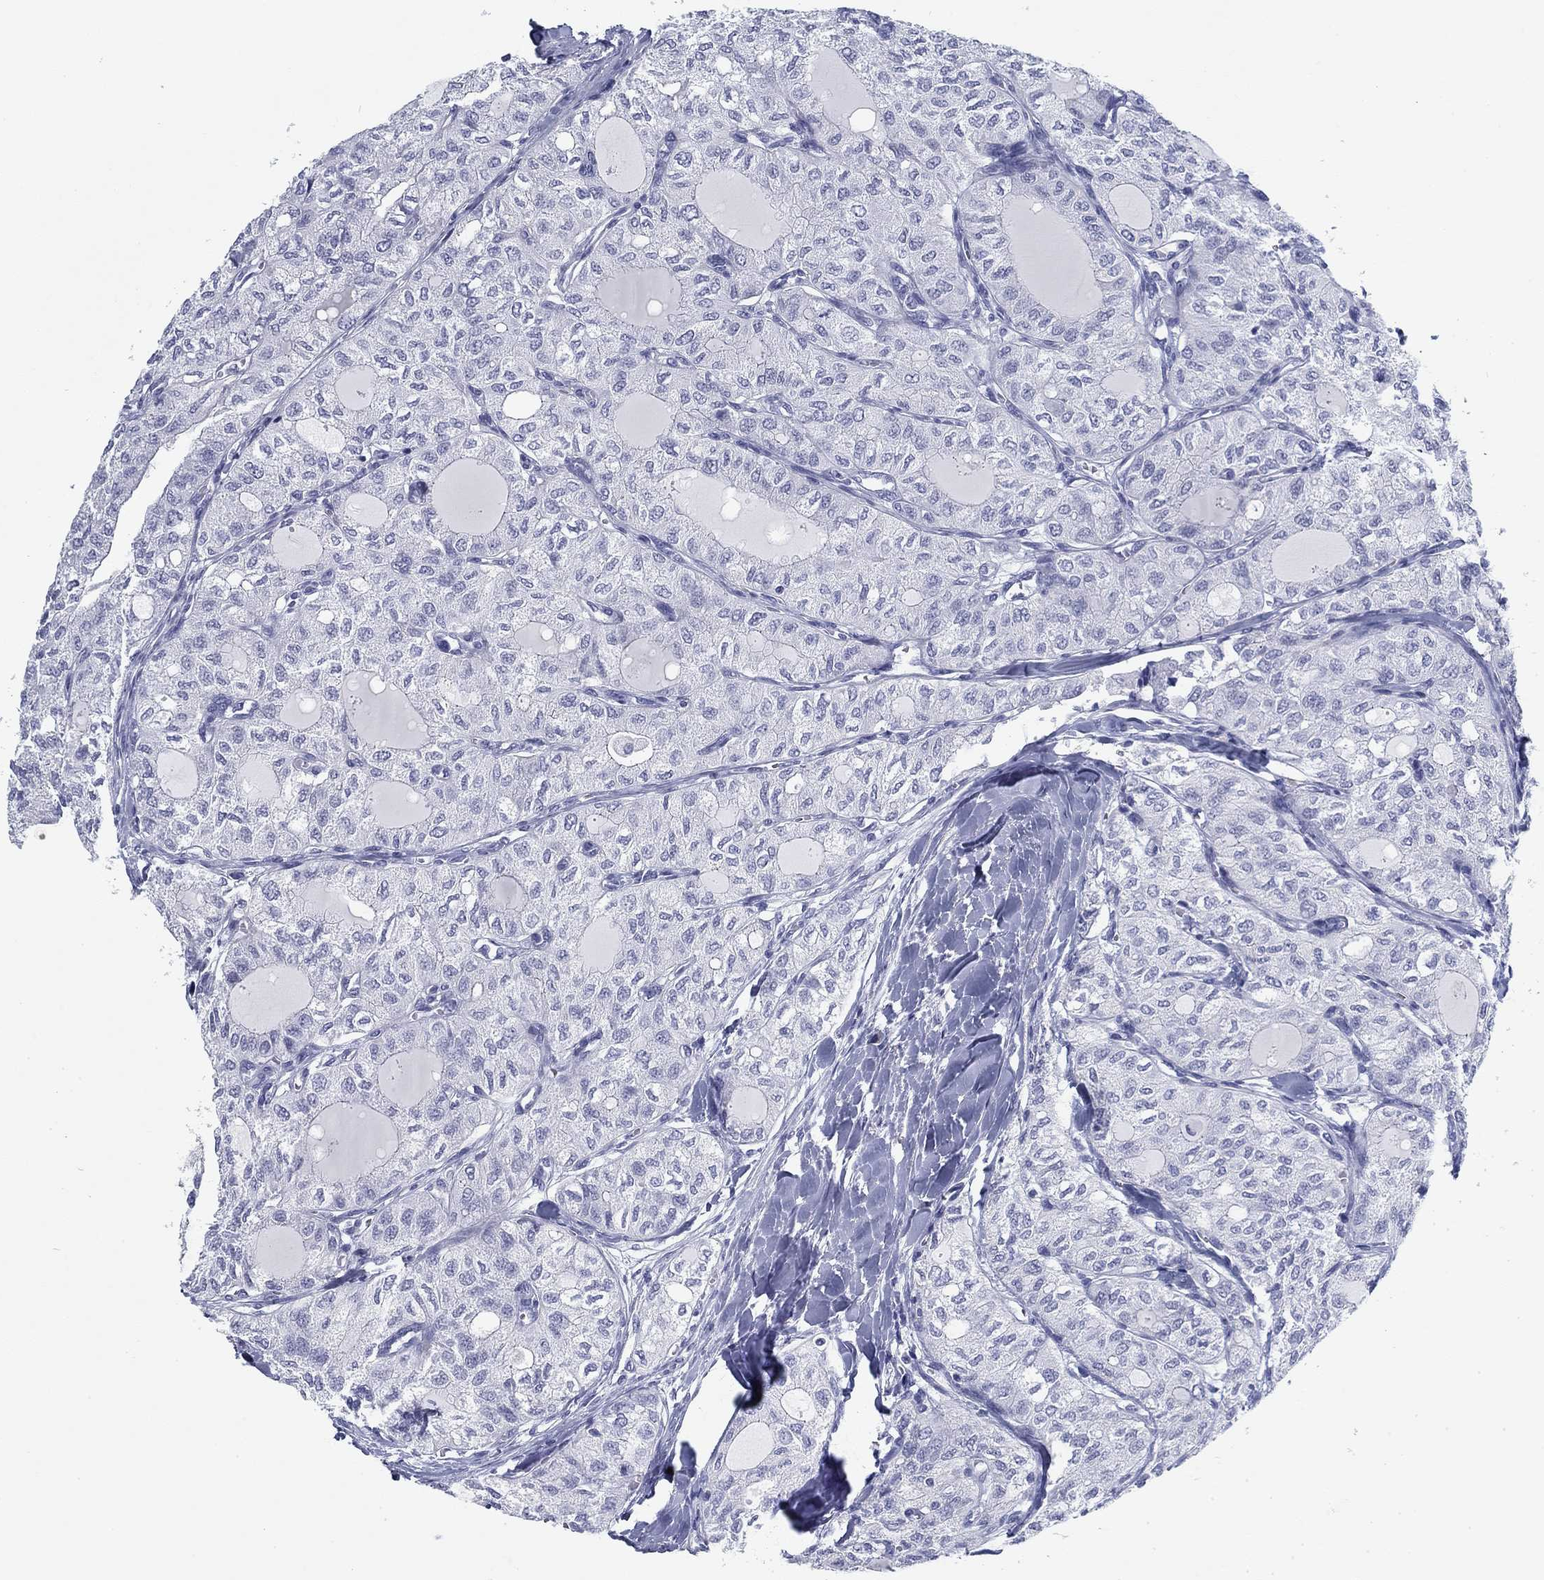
{"staining": {"intensity": "negative", "quantity": "none", "location": "none"}, "tissue": "thyroid cancer", "cell_type": "Tumor cells", "image_type": "cancer", "snomed": [{"axis": "morphology", "description": "Follicular adenoma carcinoma, NOS"}, {"axis": "topography", "description": "Thyroid gland"}], "caption": "This is a photomicrograph of immunohistochemistry staining of follicular adenoma carcinoma (thyroid), which shows no positivity in tumor cells.", "gene": "CD79B", "patient": {"sex": "male", "age": 75}}